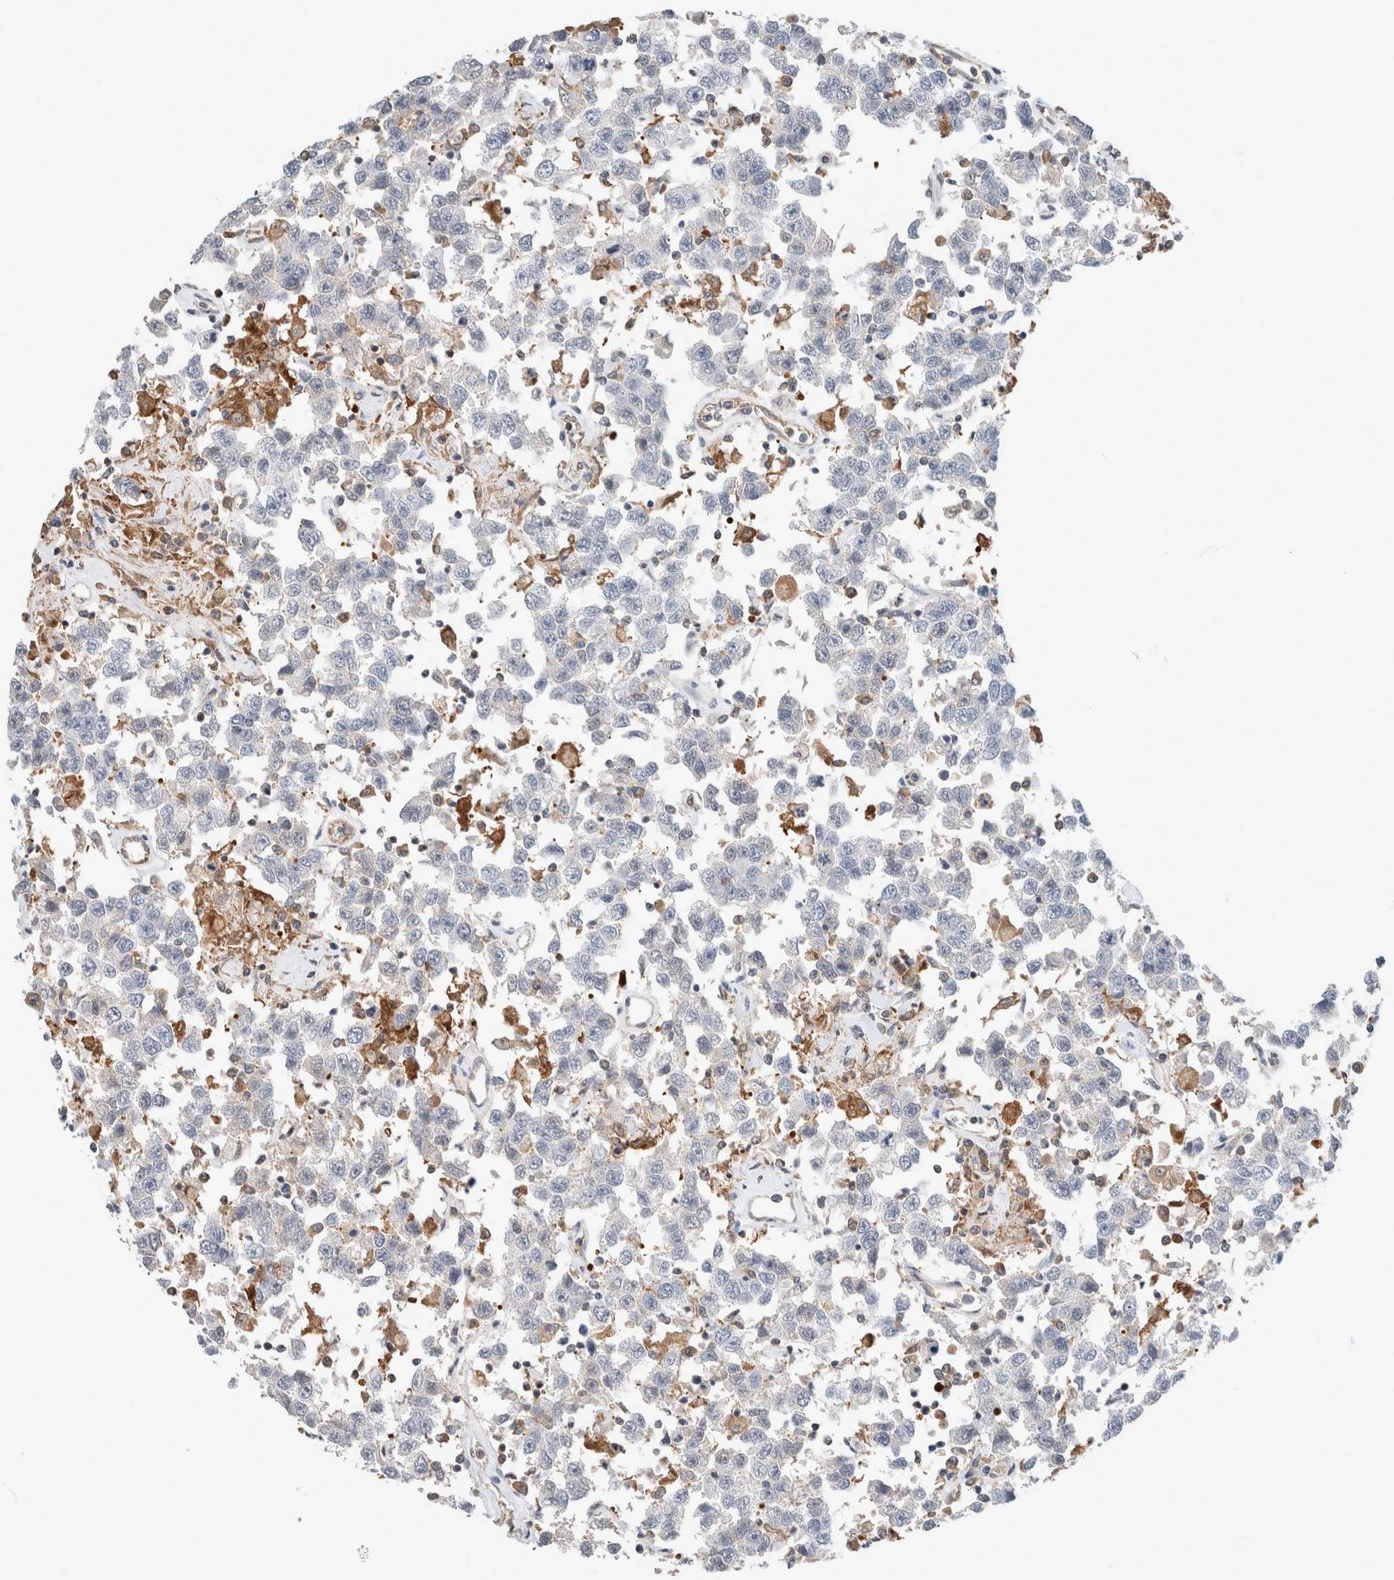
{"staining": {"intensity": "negative", "quantity": "none", "location": "none"}, "tissue": "testis cancer", "cell_type": "Tumor cells", "image_type": "cancer", "snomed": [{"axis": "morphology", "description": "Seminoma, NOS"}, {"axis": "topography", "description": "Testis"}], "caption": "A histopathology image of seminoma (testis) stained for a protein shows no brown staining in tumor cells.", "gene": "XPNPEP1", "patient": {"sex": "male", "age": 41}}